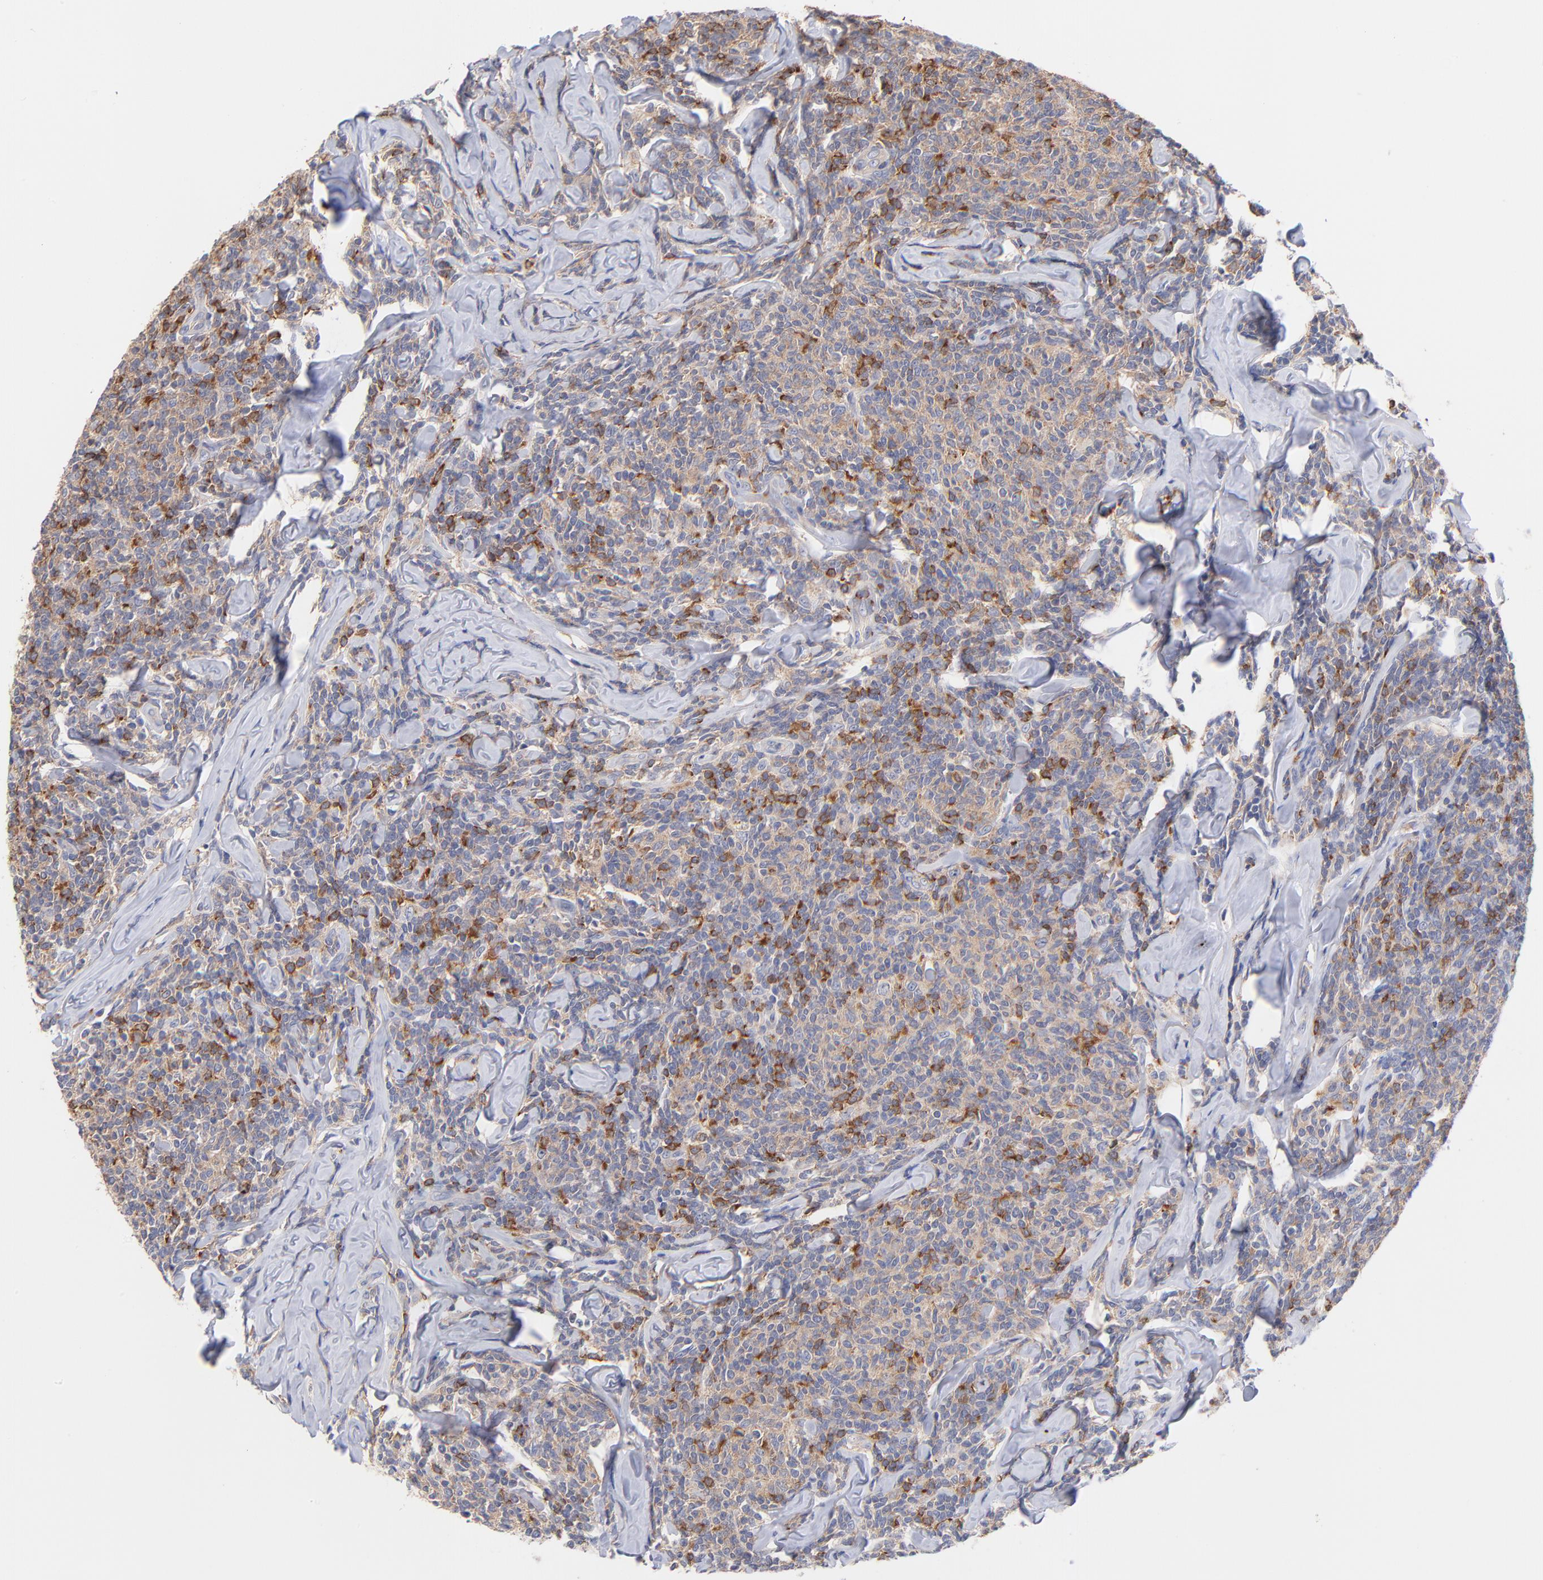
{"staining": {"intensity": "weak", "quantity": ">75%", "location": "cytoplasmic/membranous"}, "tissue": "lymphoma", "cell_type": "Tumor cells", "image_type": "cancer", "snomed": [{"axis": "morphology", "description": "Malignant lymphoma, non-Hodgkin's type, Low grade"}, {"axis": "topography", "description": "Lymph node"}], "caption": "Weak cytoplasmic/membranous staining is seen in about >75% of tumor cells in malignant lymphoma, non-Hodgkin's type (low-grade).", "gene": "KREMEN2", "patient": {"sex": "female", "age": 56}}